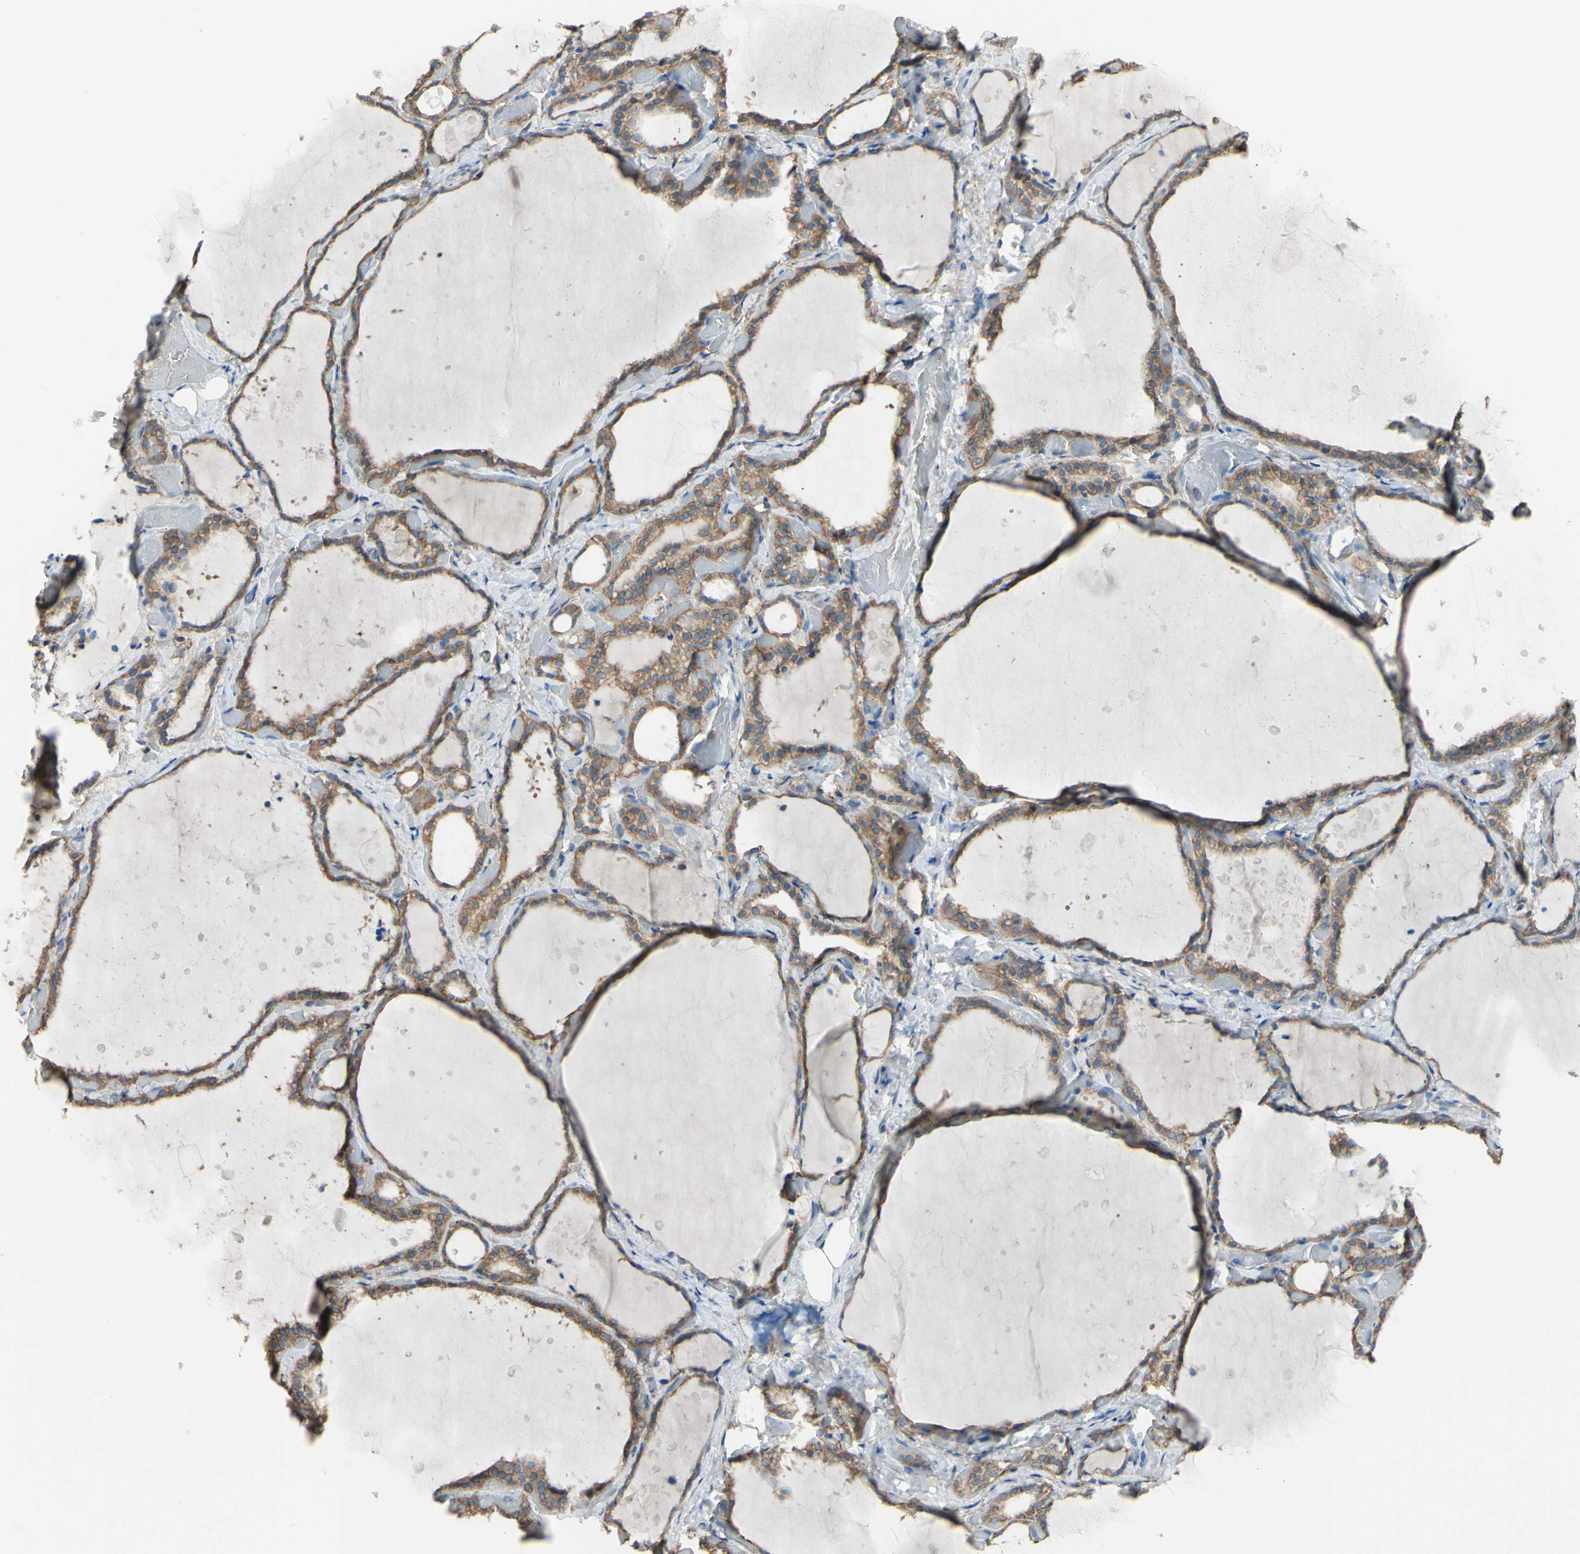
{"staining": {"intensity": "moderate", "quantity": ">75%", "location": "cytoplasmic/membranous"}, "tissue": "thyroid gland", "cell_type": "Glandular cells", "image_type": "normal", "snomed": [{"axis": "morphology", "description": "Normal tissue, NOS"}, {"axis": "topography", "description": "Thyroid gland"}], "caption": "An IHC histopathology image of unremarkable tissue is shown. Protein staining in brown highlights moderate cytoplasmic/membranous positivity in thyroid gland within glandular cells.", "gene": "ADD1", "patient": {"sex": "female", "age": 44}}